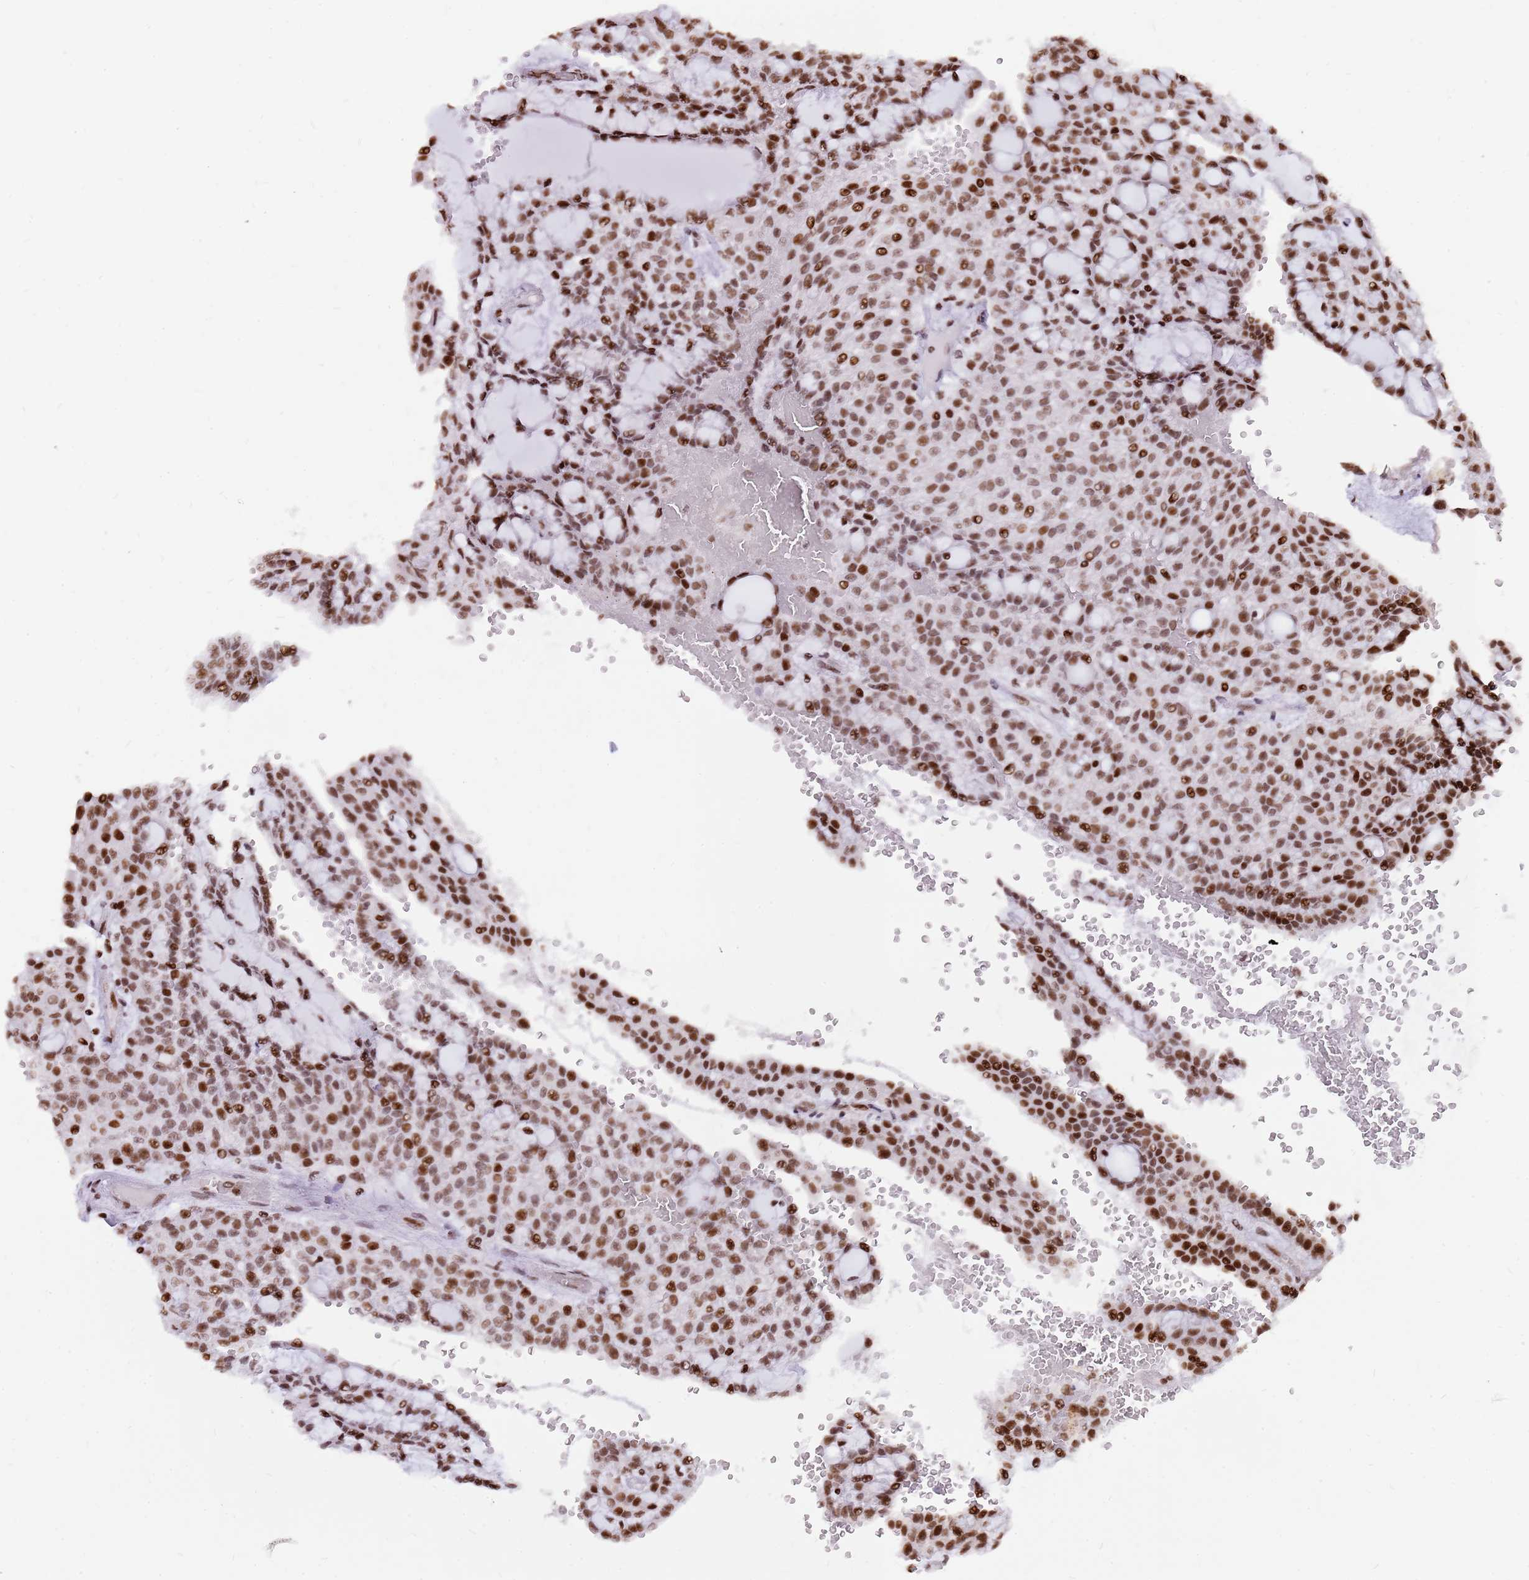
{"staining": {"intensity": "strong", "quantity": ">75%", "location": "nuclear"}, "tissue": "renal cancer", "cell_type": "Tumor cells", "image_type": "cancer", "snomed": [{"axis": "morphology", "description": "Adenocarcinoma, NOS"}, {"axis": "topography", "description": "Kidney"}], "caption": "Renal cancer (adenocarcinoma) tissue displays strong nuclear expression in approximately >75% of tumor cells", "gene": "WASHC4", "patient": {"sex": "male", "age": 63}}